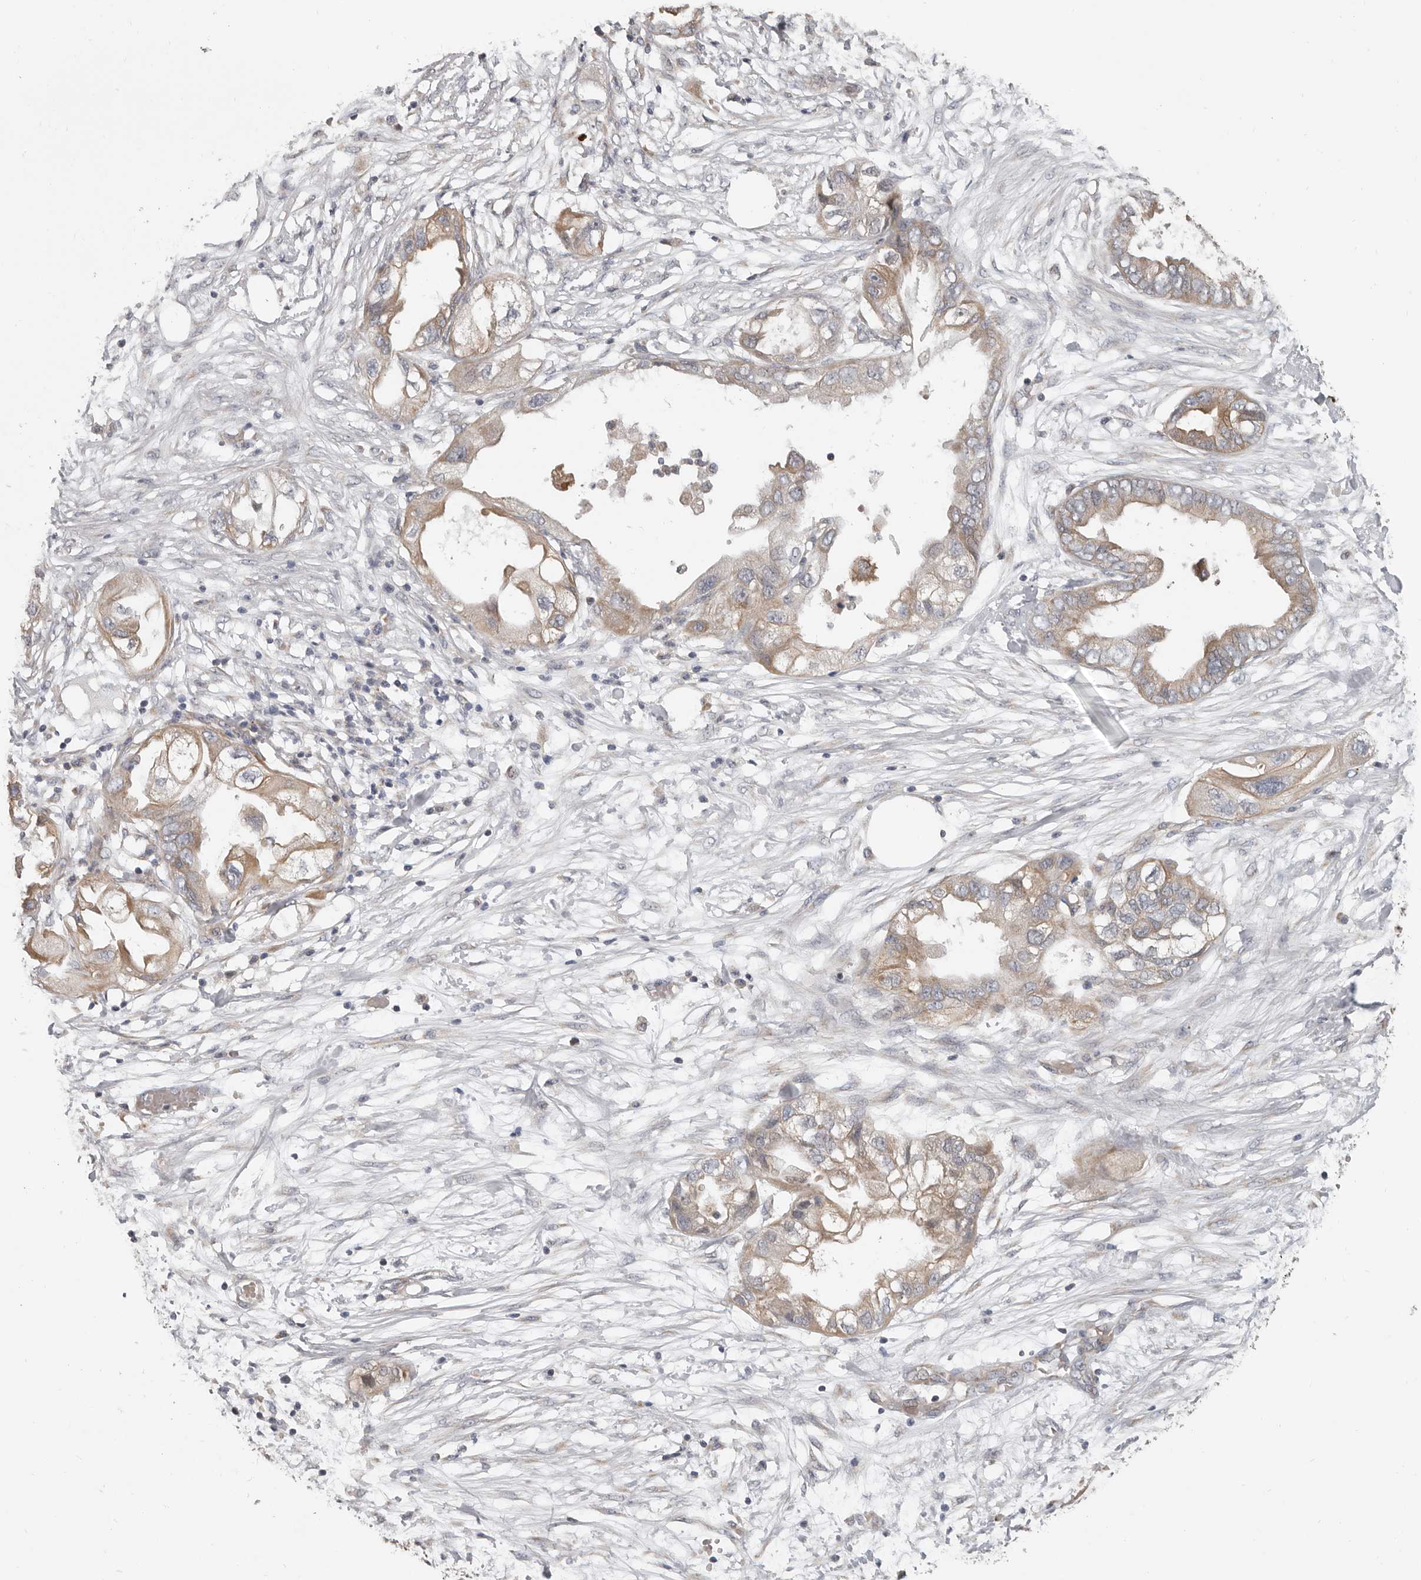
{"staining": {"intensity": "weak", "quantity": ">75%", "location": "cytoplasmic/membranous"}, "tissue": "endometrial cancer", "cell_type": "Tumor cells", "image_type": "cancer", "snomed": [{"axis": "morphology", "description": "Adenocarcinoma, NOS"}, {"axis": "morphology", "description": "Adenocarcinoma, metastatic, NOS"}, {"axis": "topography", "description": "Adipose tissue"}, {"axis": "topography", "description": "Endometrium"}], "caption": "Endometrial cancer was stained to show a protein in brown. There is low levels of weak cytoplasmic/membranous staining in approximately >75% of tumor cells.", "gene": "UNK", "patient": {"sex": "female", "age": 67}}